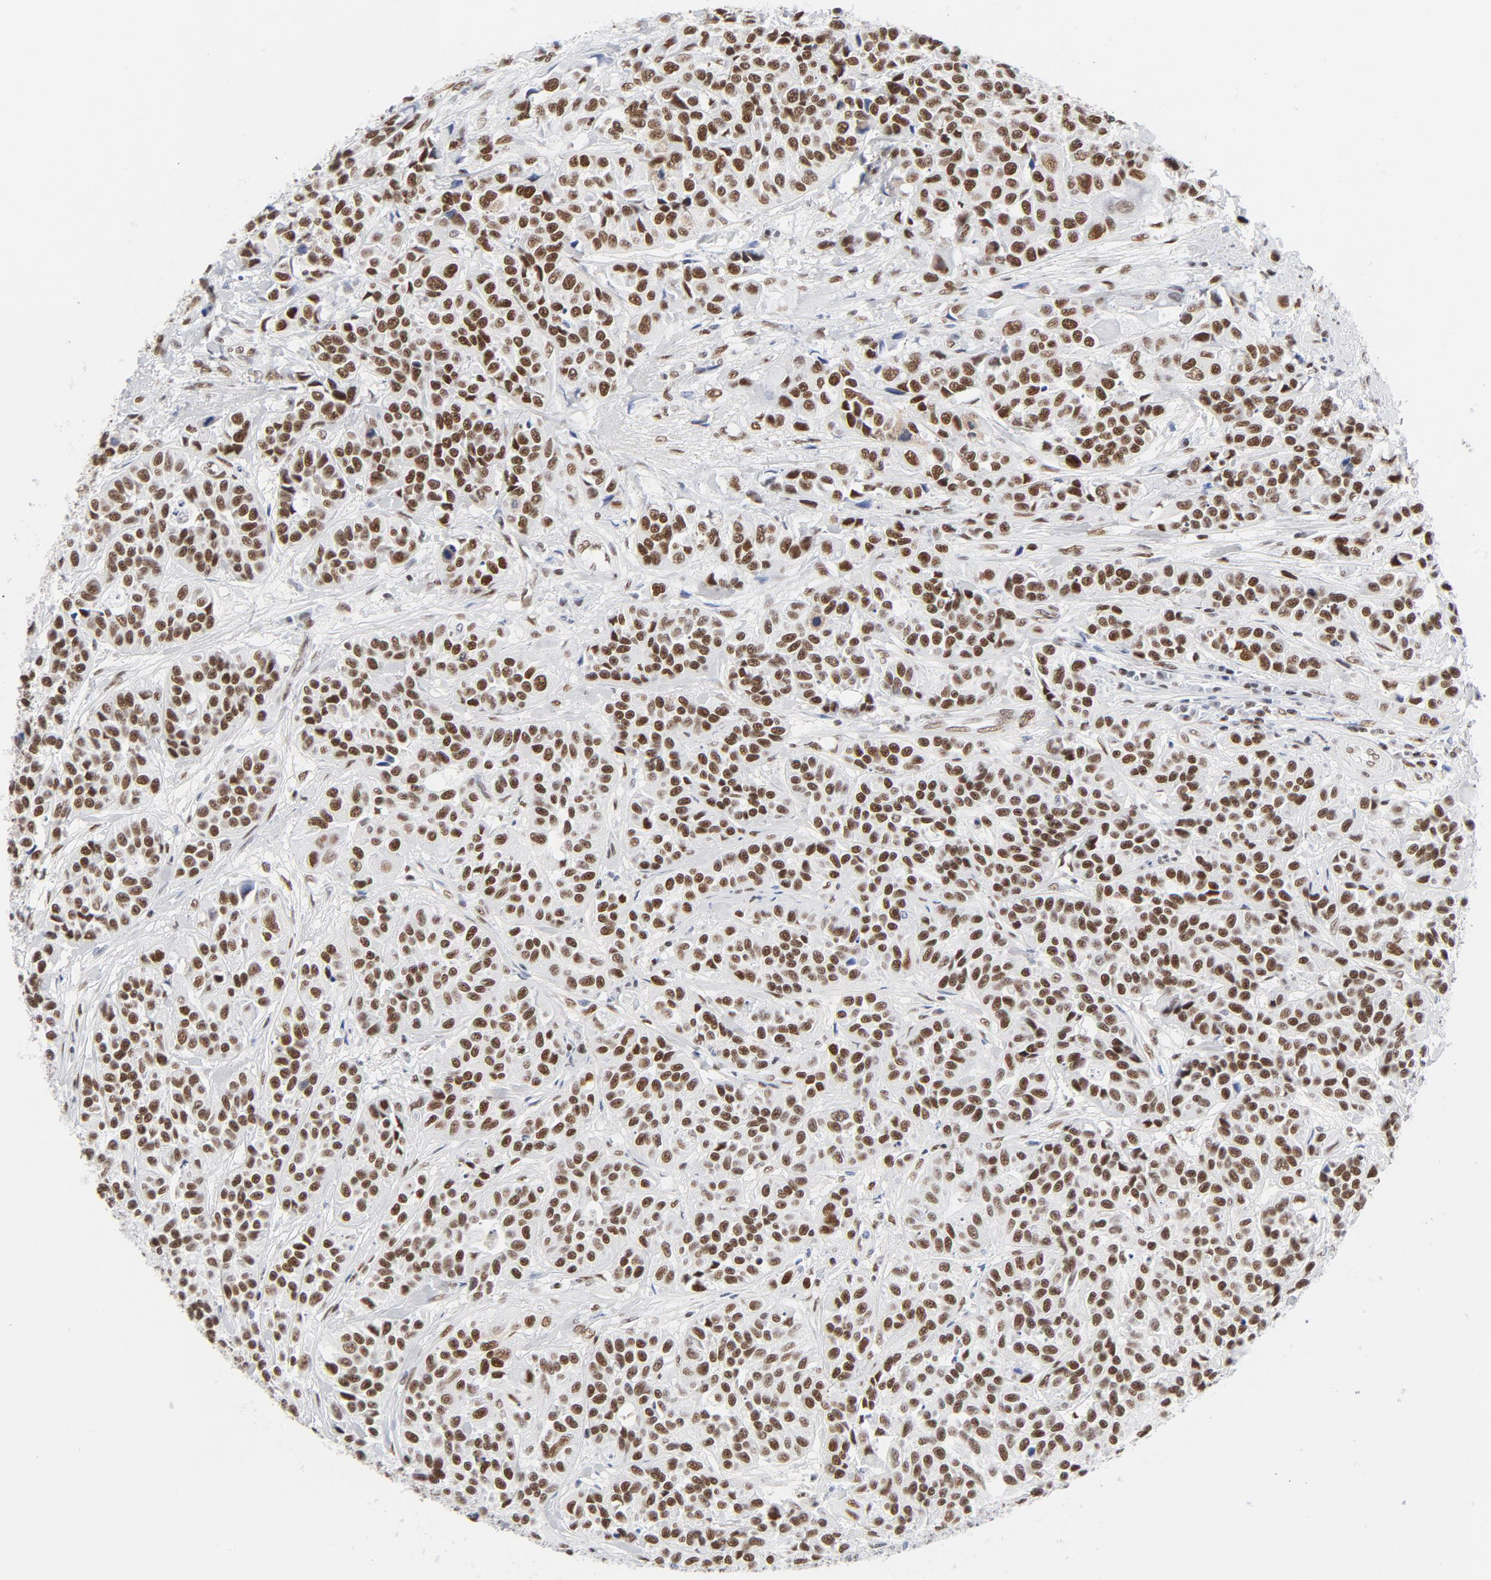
{"staining": {"intensity": "strong", "quantity": ">75%", "location": "nuclear"}, "tissue": "urothelial cancer", "cell_type": "Tumor cells", "image_type": "cancer", "snomed": [{"axis": "morphology", "description": "Urothelial carcinoma, High grade"}, {"axis": "topography", "description": "Urinary bladder"}], "caption": "Urothelial cancer tissue exhibits strong nuclear expression in approximately >75% of tumor cells", "gene": "ATF2", "patient": {"sex": "female", "age": 81}}